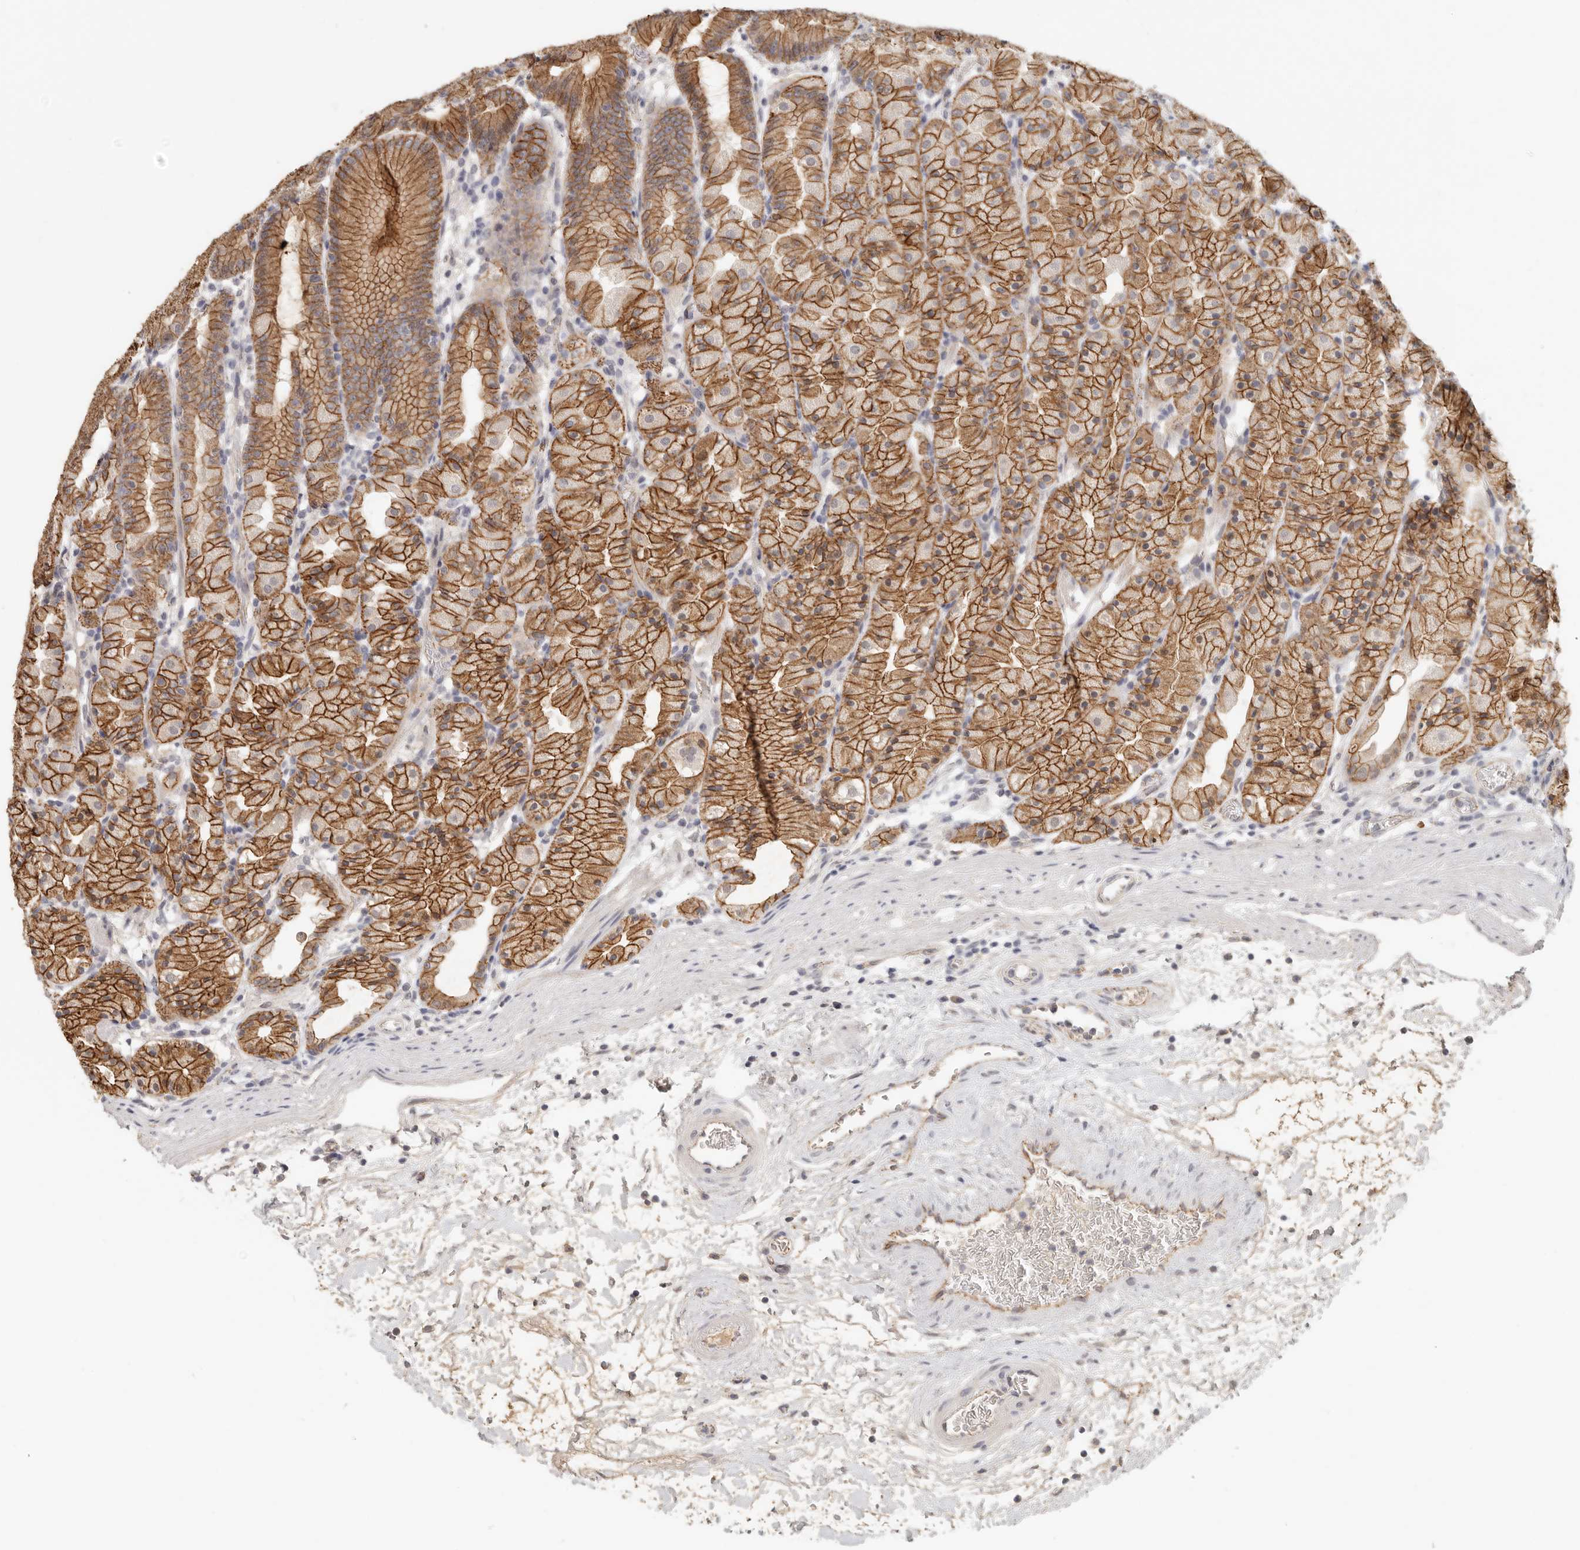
{"staining": {"intensity": "moderate", "quantity": ">75%", "location": "cytoplasmic/membranous"}, "tissue": "stomach", "cell_type": "Glandular cells", "image_type": "normal", "snomed": [{"axis": "morphology", "description": "Normal tissue, NOS"}, {"axis": "topography", "description": "Stomach, upper"}], "caption": "Glandular cells demonstrate medium levels of moderate cytoplasmic/membranous staining in approximately >75% of cells in normal stomach.", "gene": "ANXA9", "patient": {"sex": "male", "age": 48}}